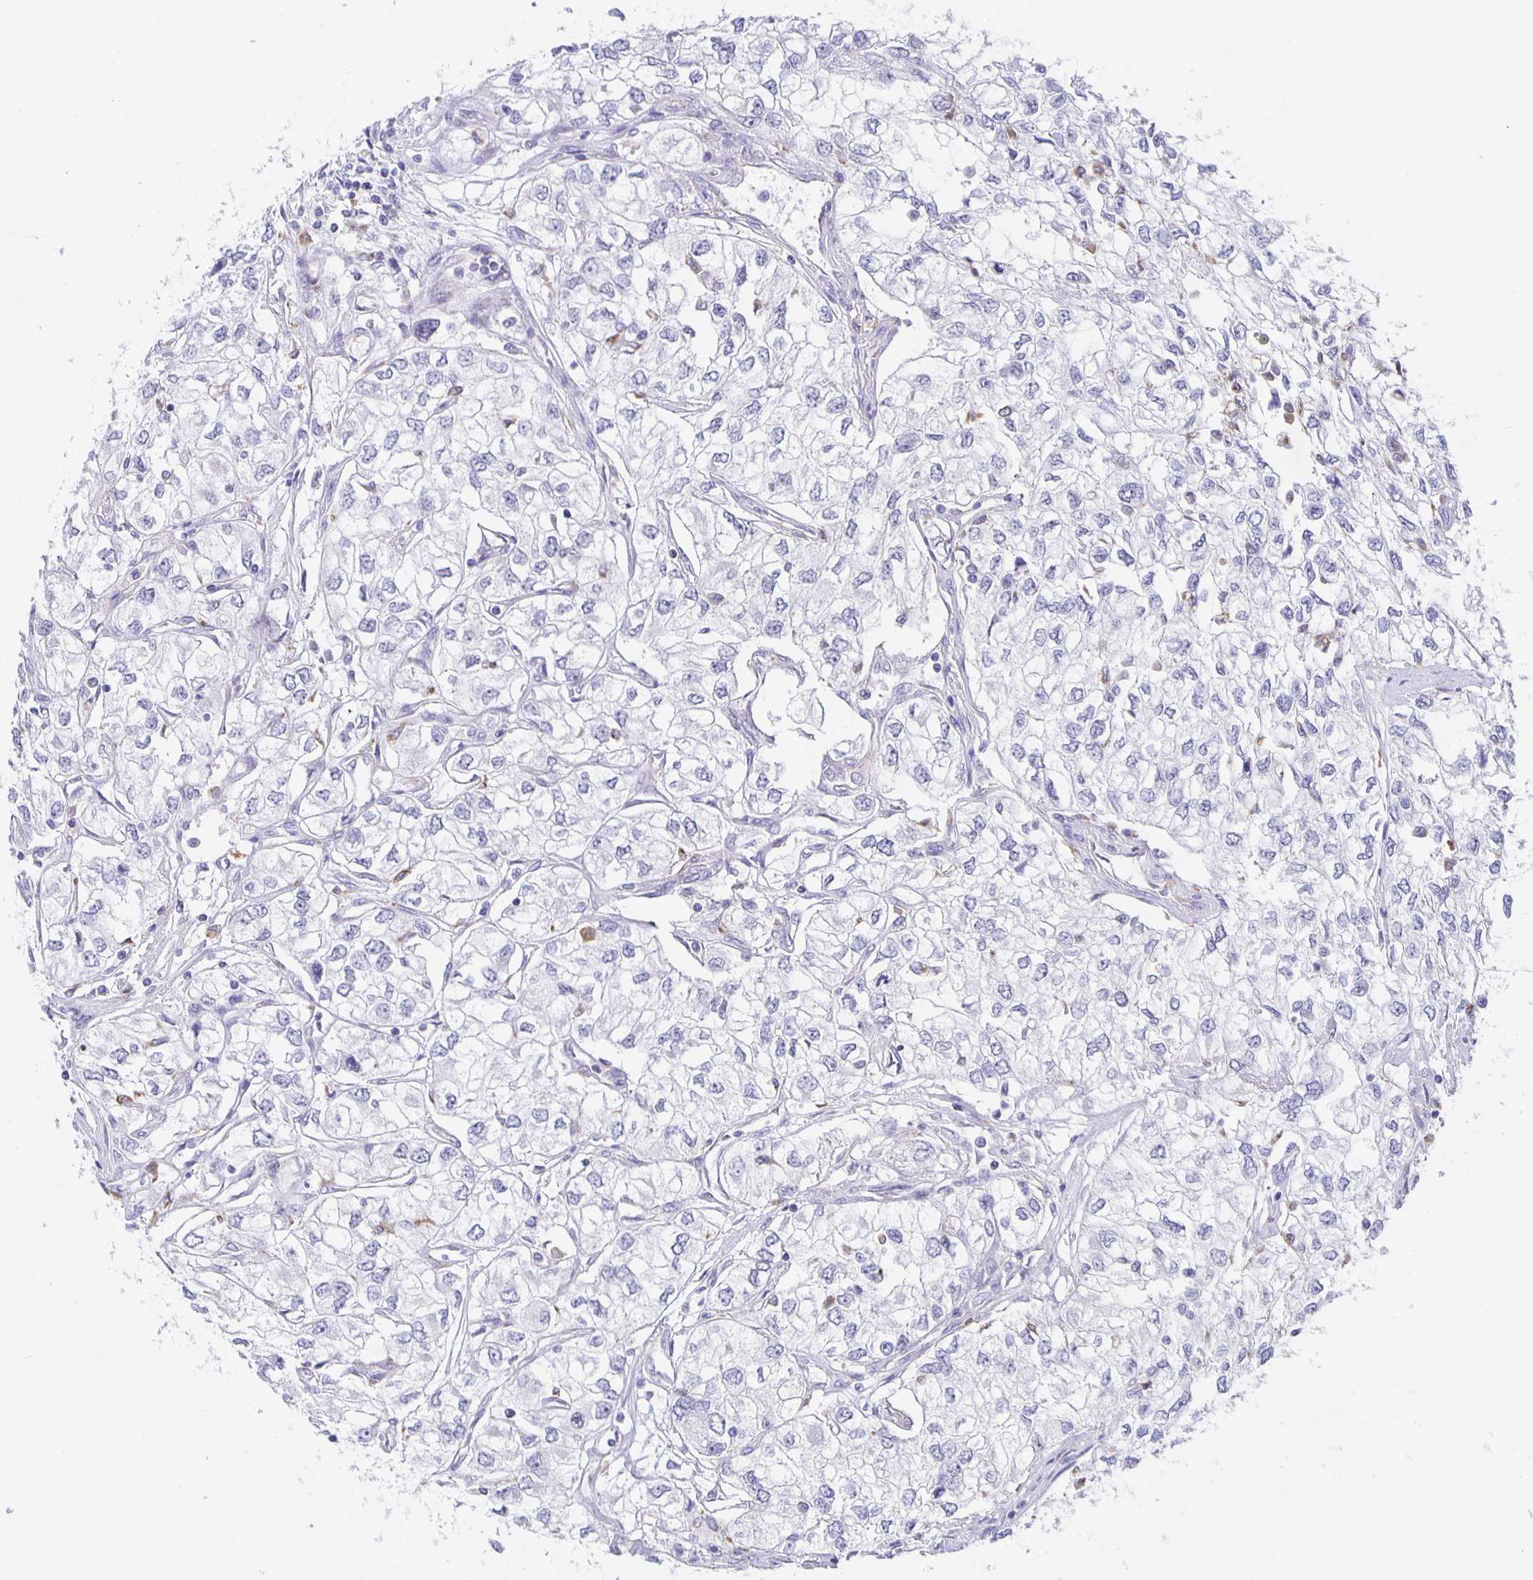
{"staining": {"intensity": "negative", "quantity": "none", "location": "none"}, "tissue": "renal cancer", "cell_type": "Tumor cells", "image_type": "cancer", "snomed": [{"axis": "morphology", "description": "Adenocarcinoma, NOS"}, {"axis": "topography", "description": "Kidney"}], "caption": "Protein analysis of renal cancer (adenocarcinoma) reveals no significant staining in tumor cells.", "gene": "LIPA", "patient": {"sex": "female", "age": 59}}